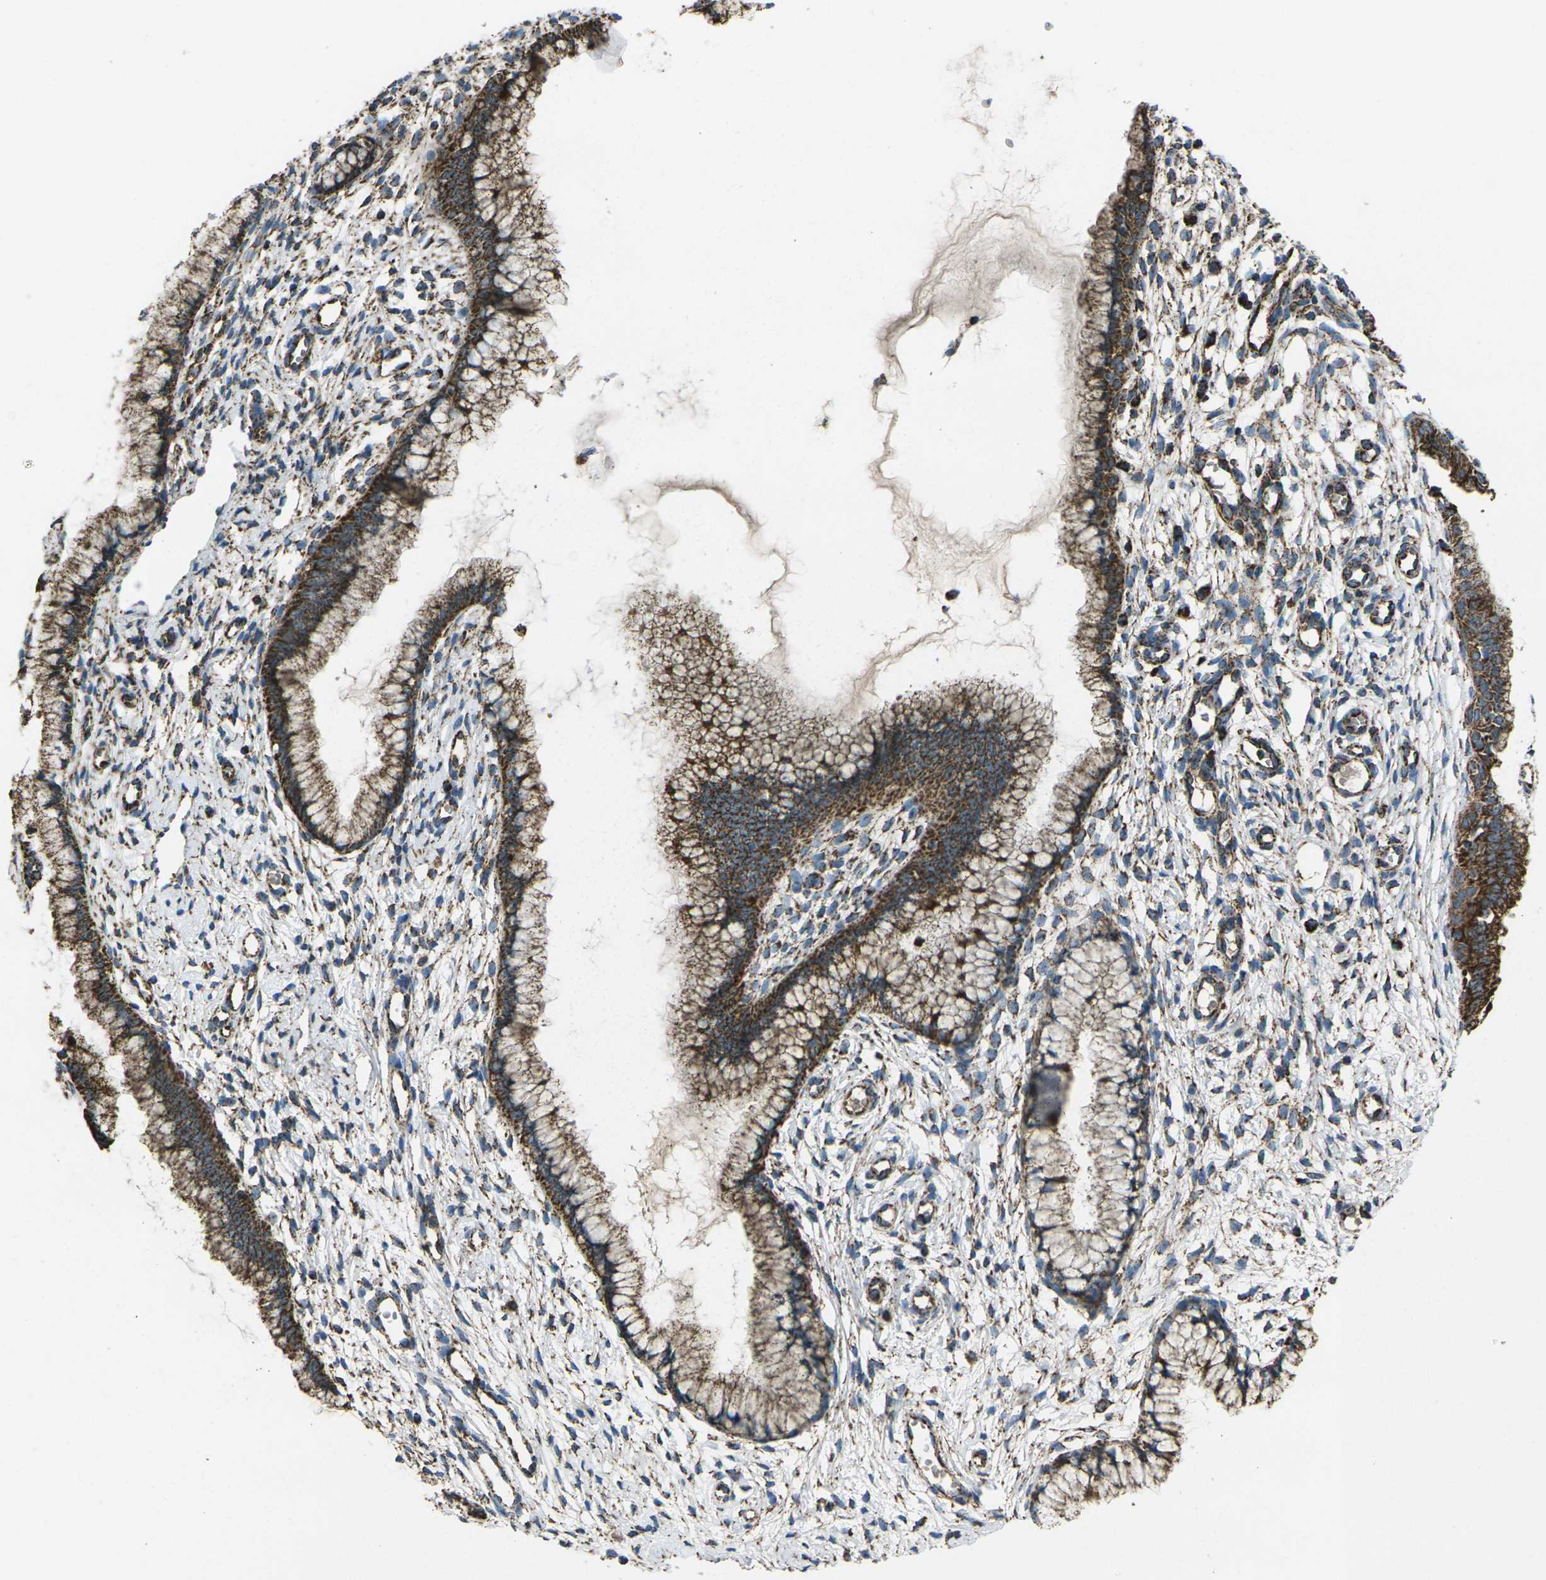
{"staining": {"intensity": "strong", "quantity": ">75%", "location": "cytoplasmic/membranous"}, "tissue": "cervix", "cell_type": "Glandular cells", "image_type": "normal", "snomed": [{"axis": "morphology", "description": "Normal tissue, NOS"}, {"axis": "topography", "description": "Cervix"}], "caption": "Glandular cells reveal strong cytoplasmic/membranous staining in about >75% of cells in benign cervix. The protein of interest is stained brown, and the nuclei are stained in blue (DAB (3,3'-diaminobenzidine) IHC with brightfield microscopy, high magnification).", "gene": "KLHL5", "patient": {"sex": "female", "age": 65}}